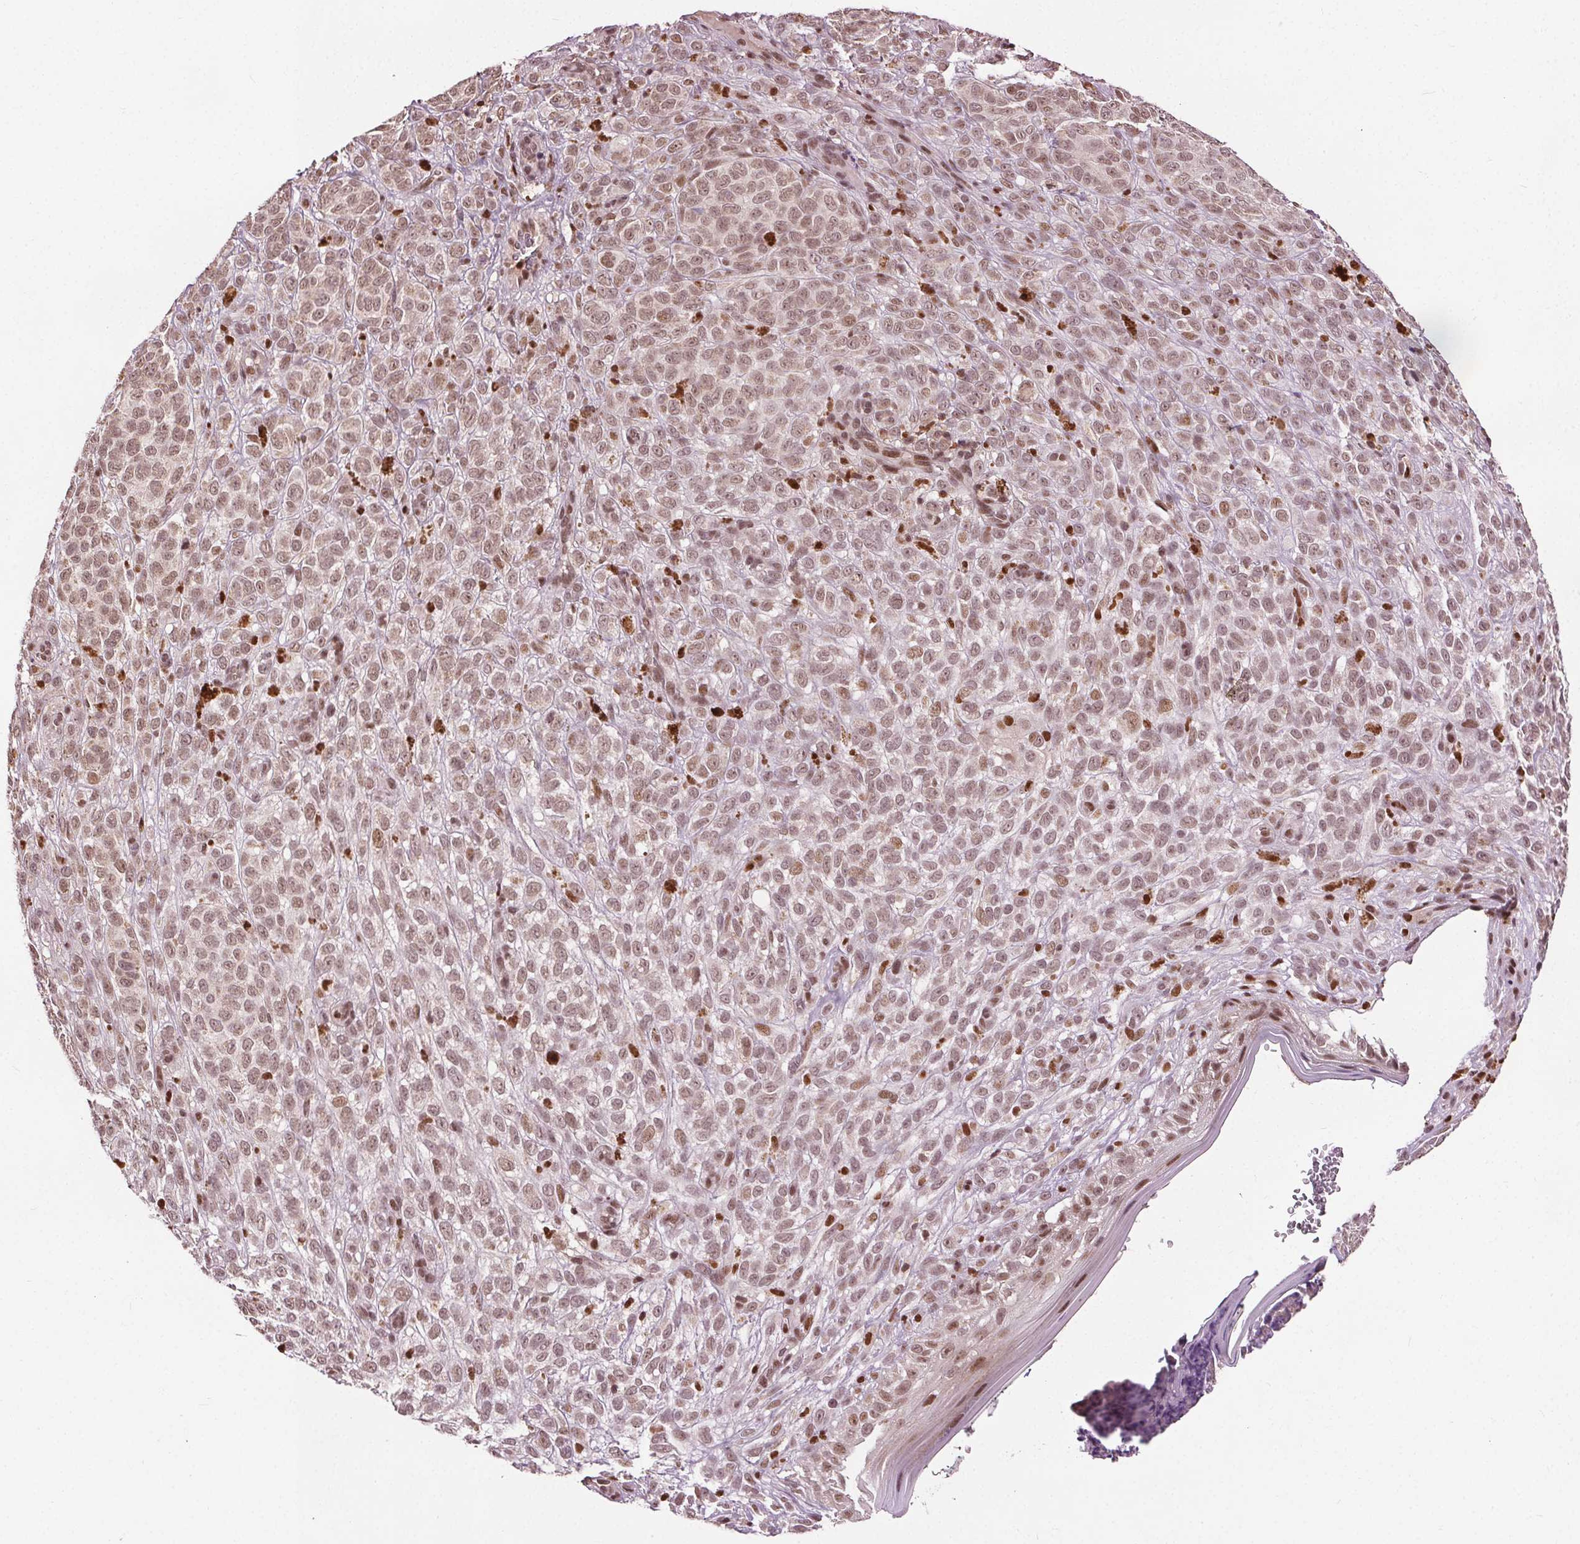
{"staining": {"intensity": "weak", "quantity": ">75%", "location": "nuclear"}, "tissue": "melanoma", "cell_type": "Tumor cells", "image_type": "cancer", "snomed": [{"axis": "morphology", "description": "Malignant melanoma, NOS"}, {"axis": "topography", "description": "Skin"}], "caption": "The immunohistochemical stain labels weak nuclear staining in tumor cells of malignant melanoma tissue.", "gene": "DDX11", "patient": {"sex": "female", "age": 86}}